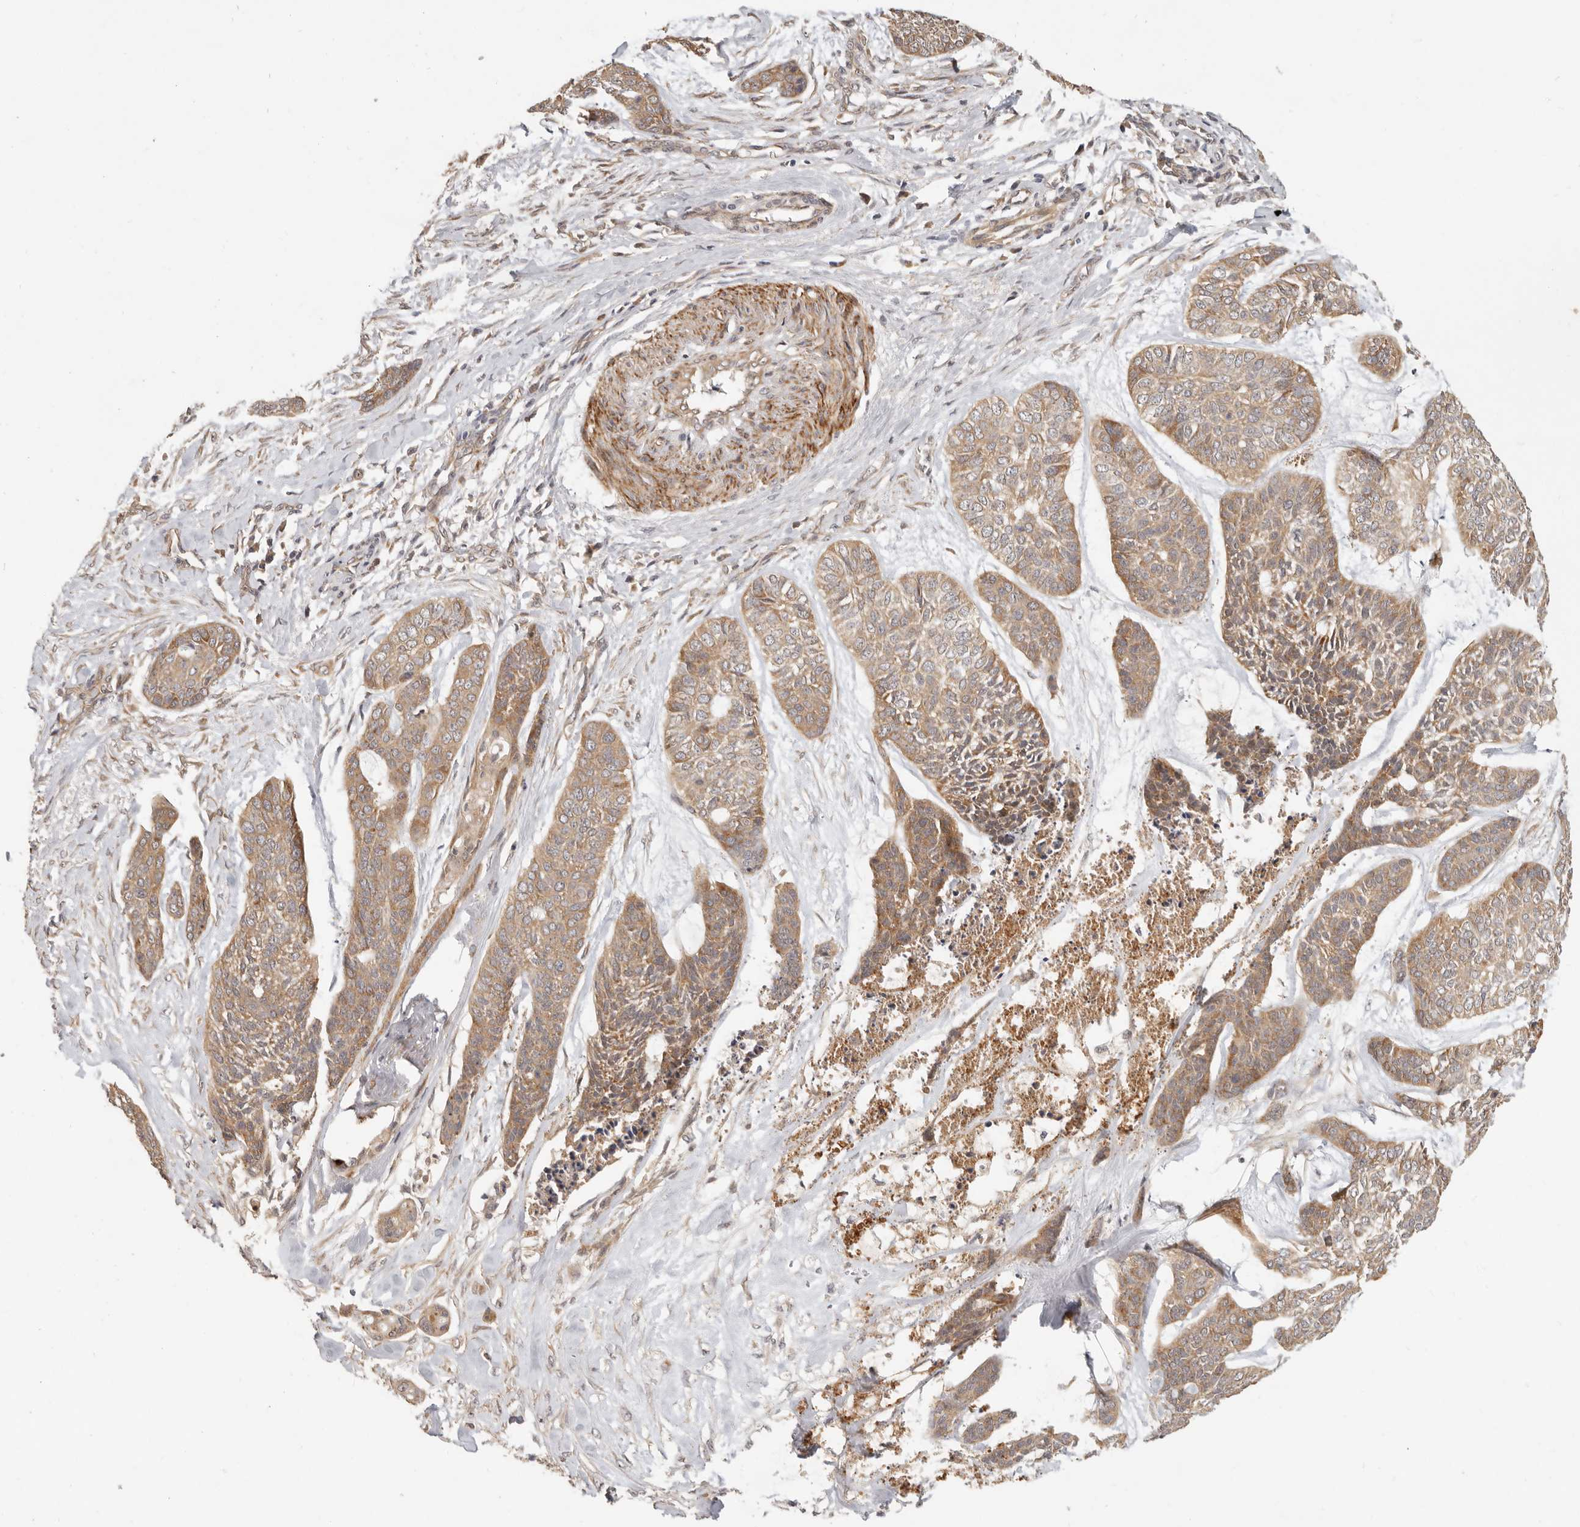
{"staining": {"intensity": "moderate", "quantity": ">75%", "location": "cytoplasmic/membranous"}, "tissue": "skin cancer", "cell_type": "Tumor cells", "image_type": "cancer", "snomed": [{"axis": "morphology", "description": "Basal cell carcinoma"}, {"axis": "topography", "description": "Skin"}], "caption": "Basal cell carcinoma (skin) was stained to show a protein in brown. There is medium levels of moderate cytoplasmic/membranous positivity in approximately >75% of tumor cells. (DAB IHC, brown staining for protein, blue staining for nuclei).", "gene": "VIPR1", "patient": {"sex": "female", "age": 64}}